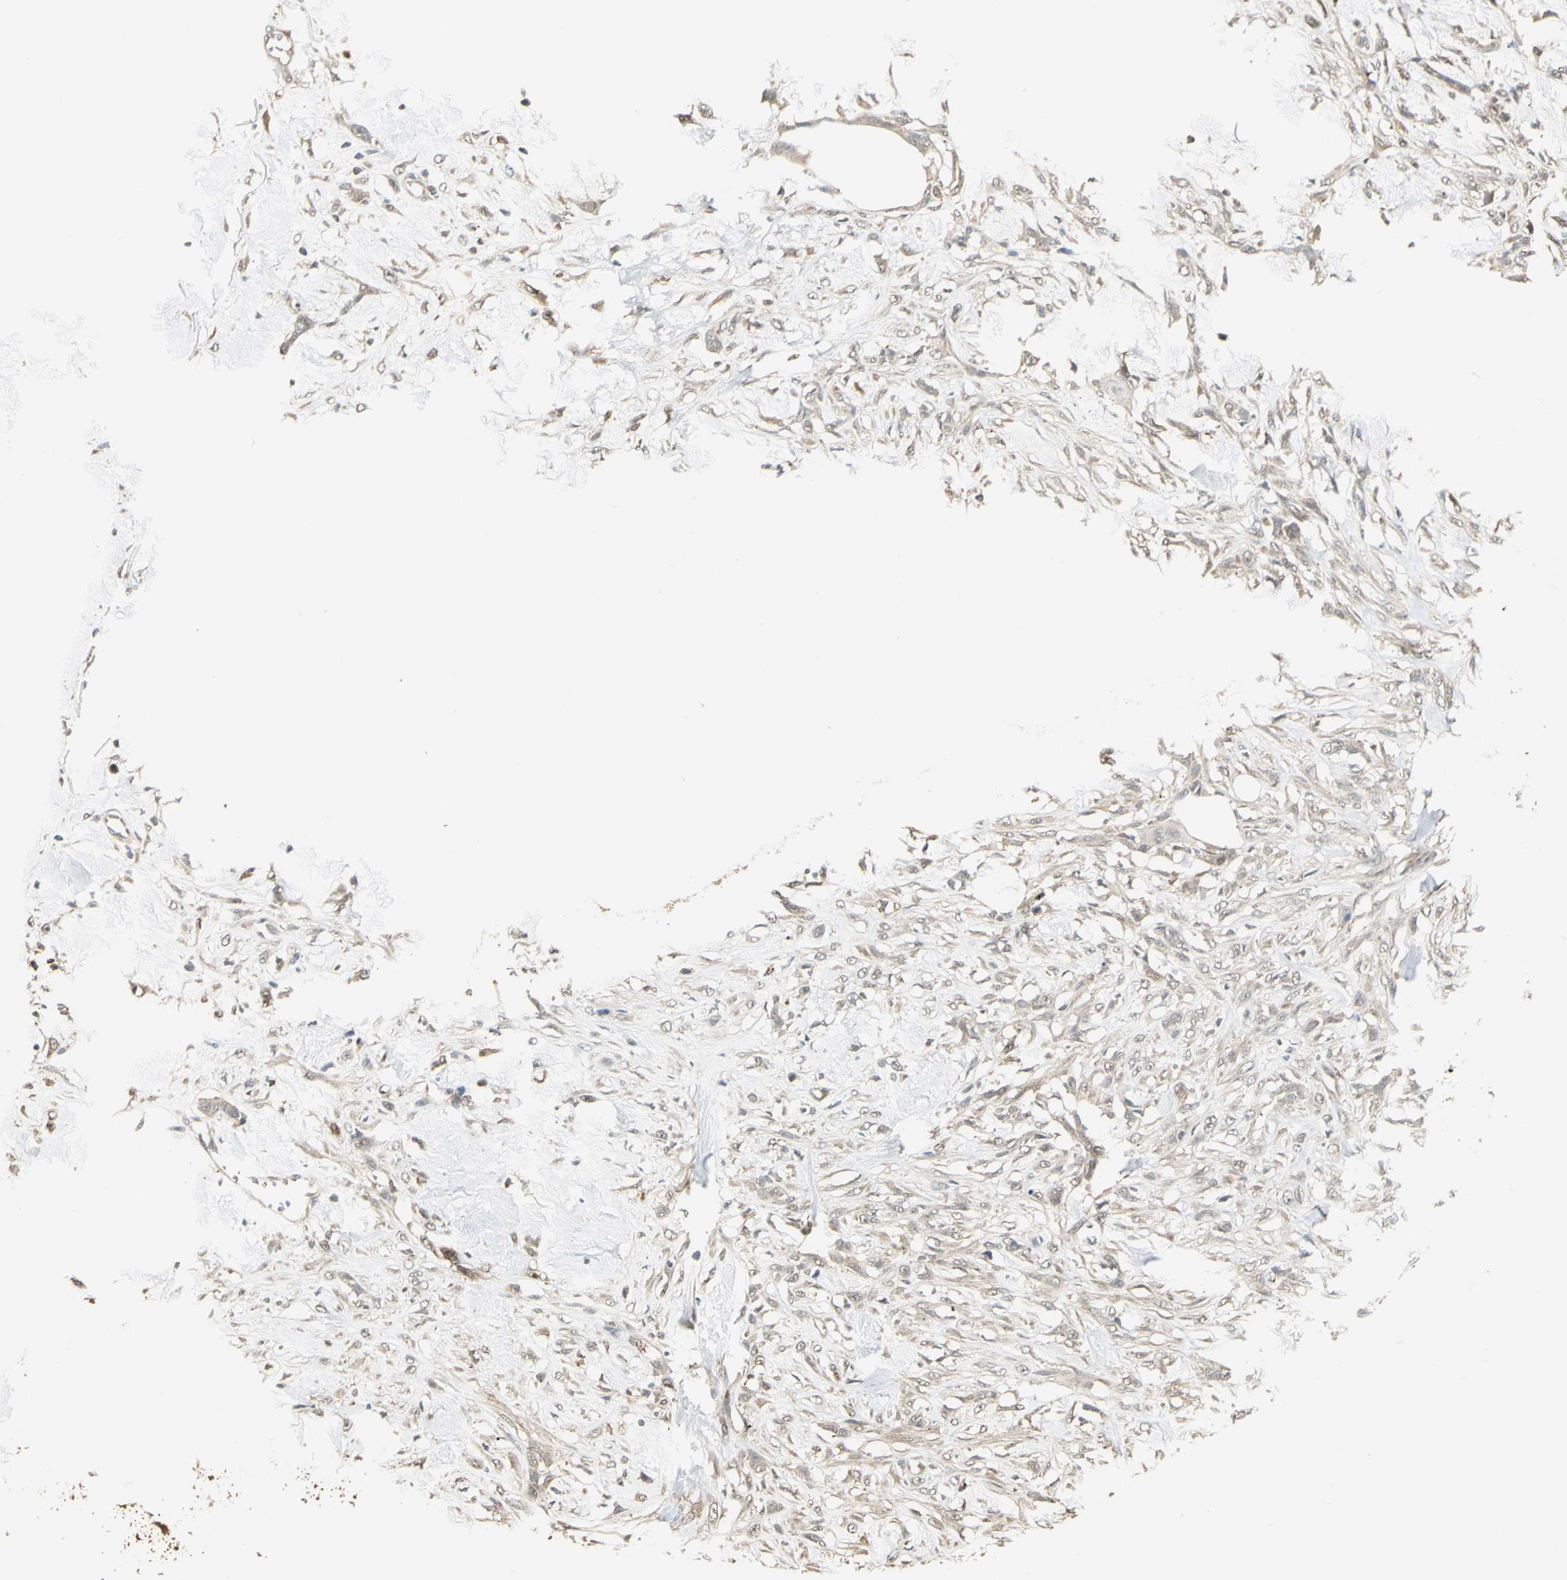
{"staining": {"intensity": "weak", "quantity": ">75%", "location": "cytoplasmic/membranous"}, "tissue": "skin cancer", "cell_type": "Tumor cells", "image_type": "cancer", "snomed": [{"axis": "morphology", "description": "Normal tissue, NOS"}, {"axis": "morphology", "description": "Squamous cell carcinoma, NOS"}, {"axis": "topography", "description": "Skin"}], "caption": "Brown immunohistochemical staining in skin squamous cell carcinoma shows weak cytoplasmic/membranous positivity in approximately >75% of tumor cells.", "gene": "PARK7", "patient": {"sex": "female", "age": 59}}